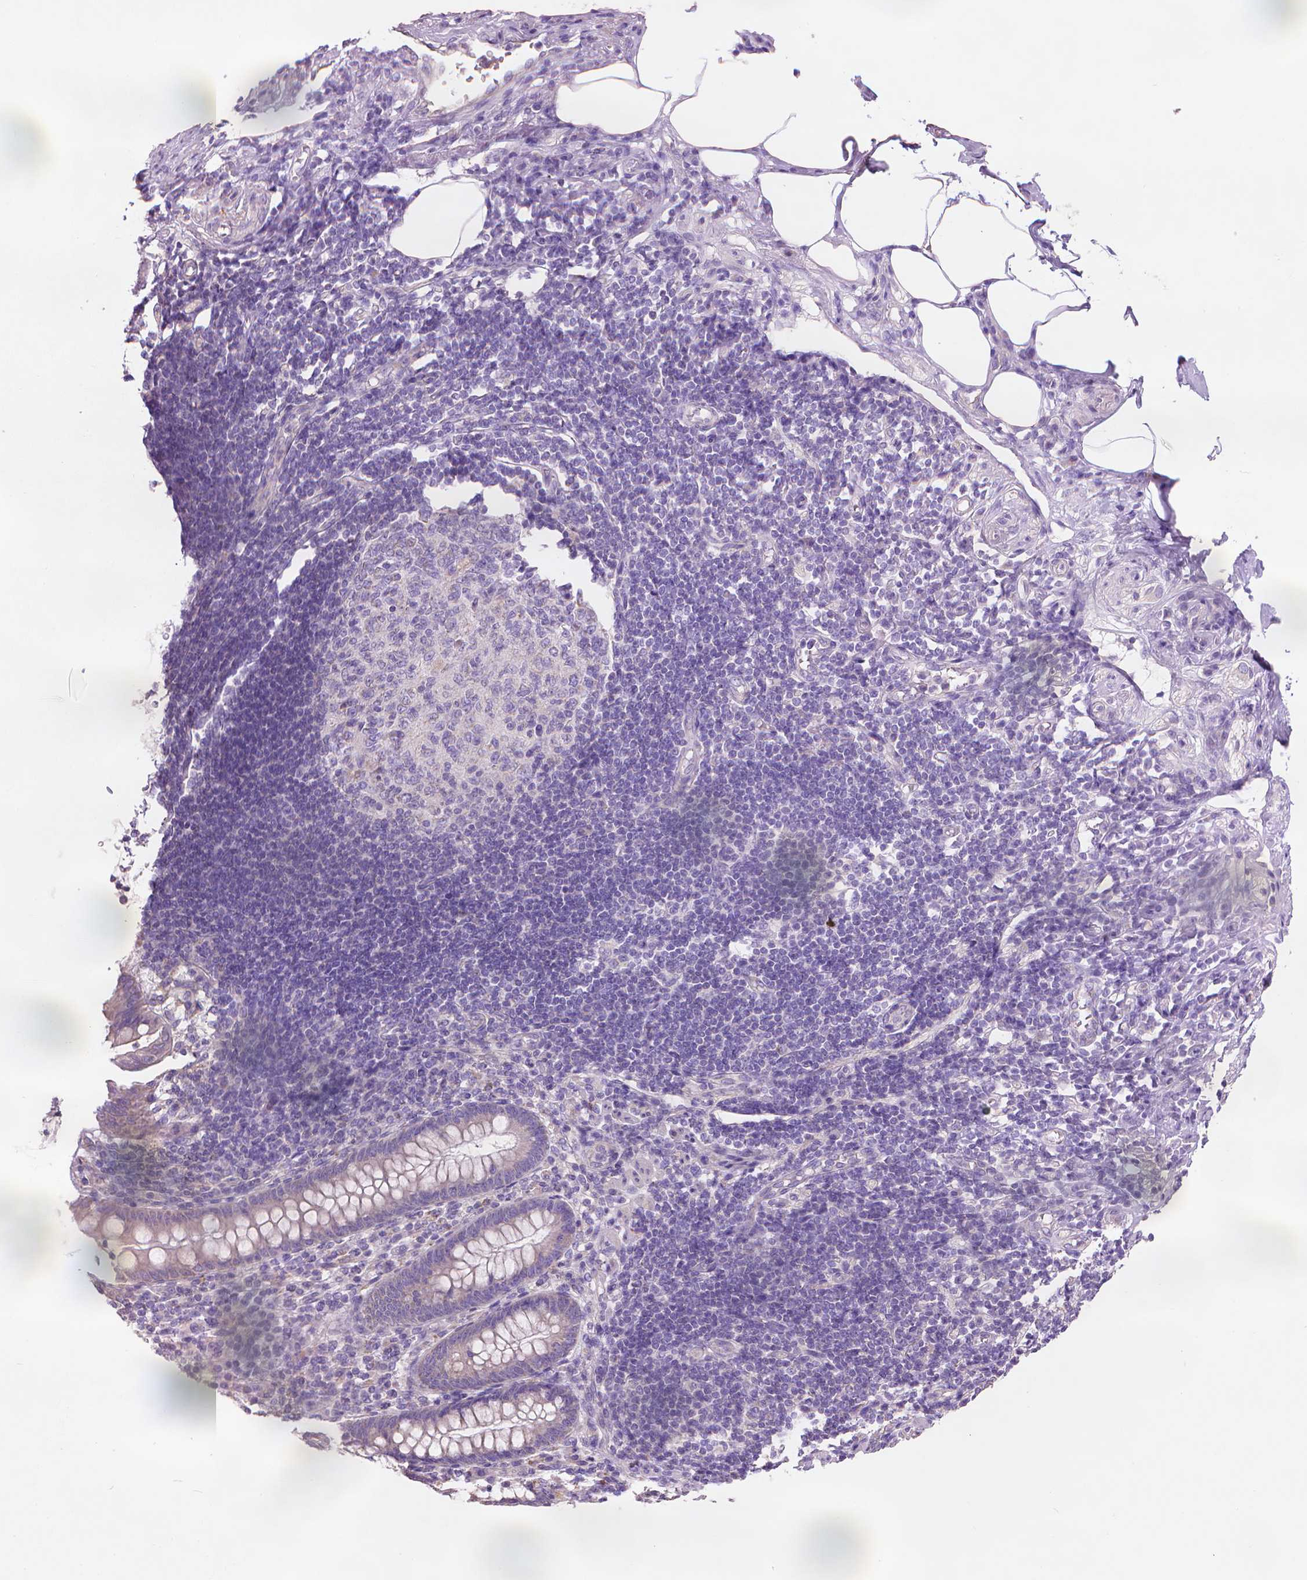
{"staining": {"intensity": "weak", "quantity": "<25%", "location": "cytoplasmic/membranous"}, "tissue": "appendix", "cell_type": "Glandular cells", "image_type": "normal", "snomed": [{"axis": "morphology", "description": "Normal tissue, NOS"}, {"axis": "topography", "description": "Appendix"}], "caption": "The immunohistochemistry (IHC) micrograph has no significant positivity in glandular cells of appendix.", "gene": "TTC29", "patient": {"sex": "female", "age": 57}}